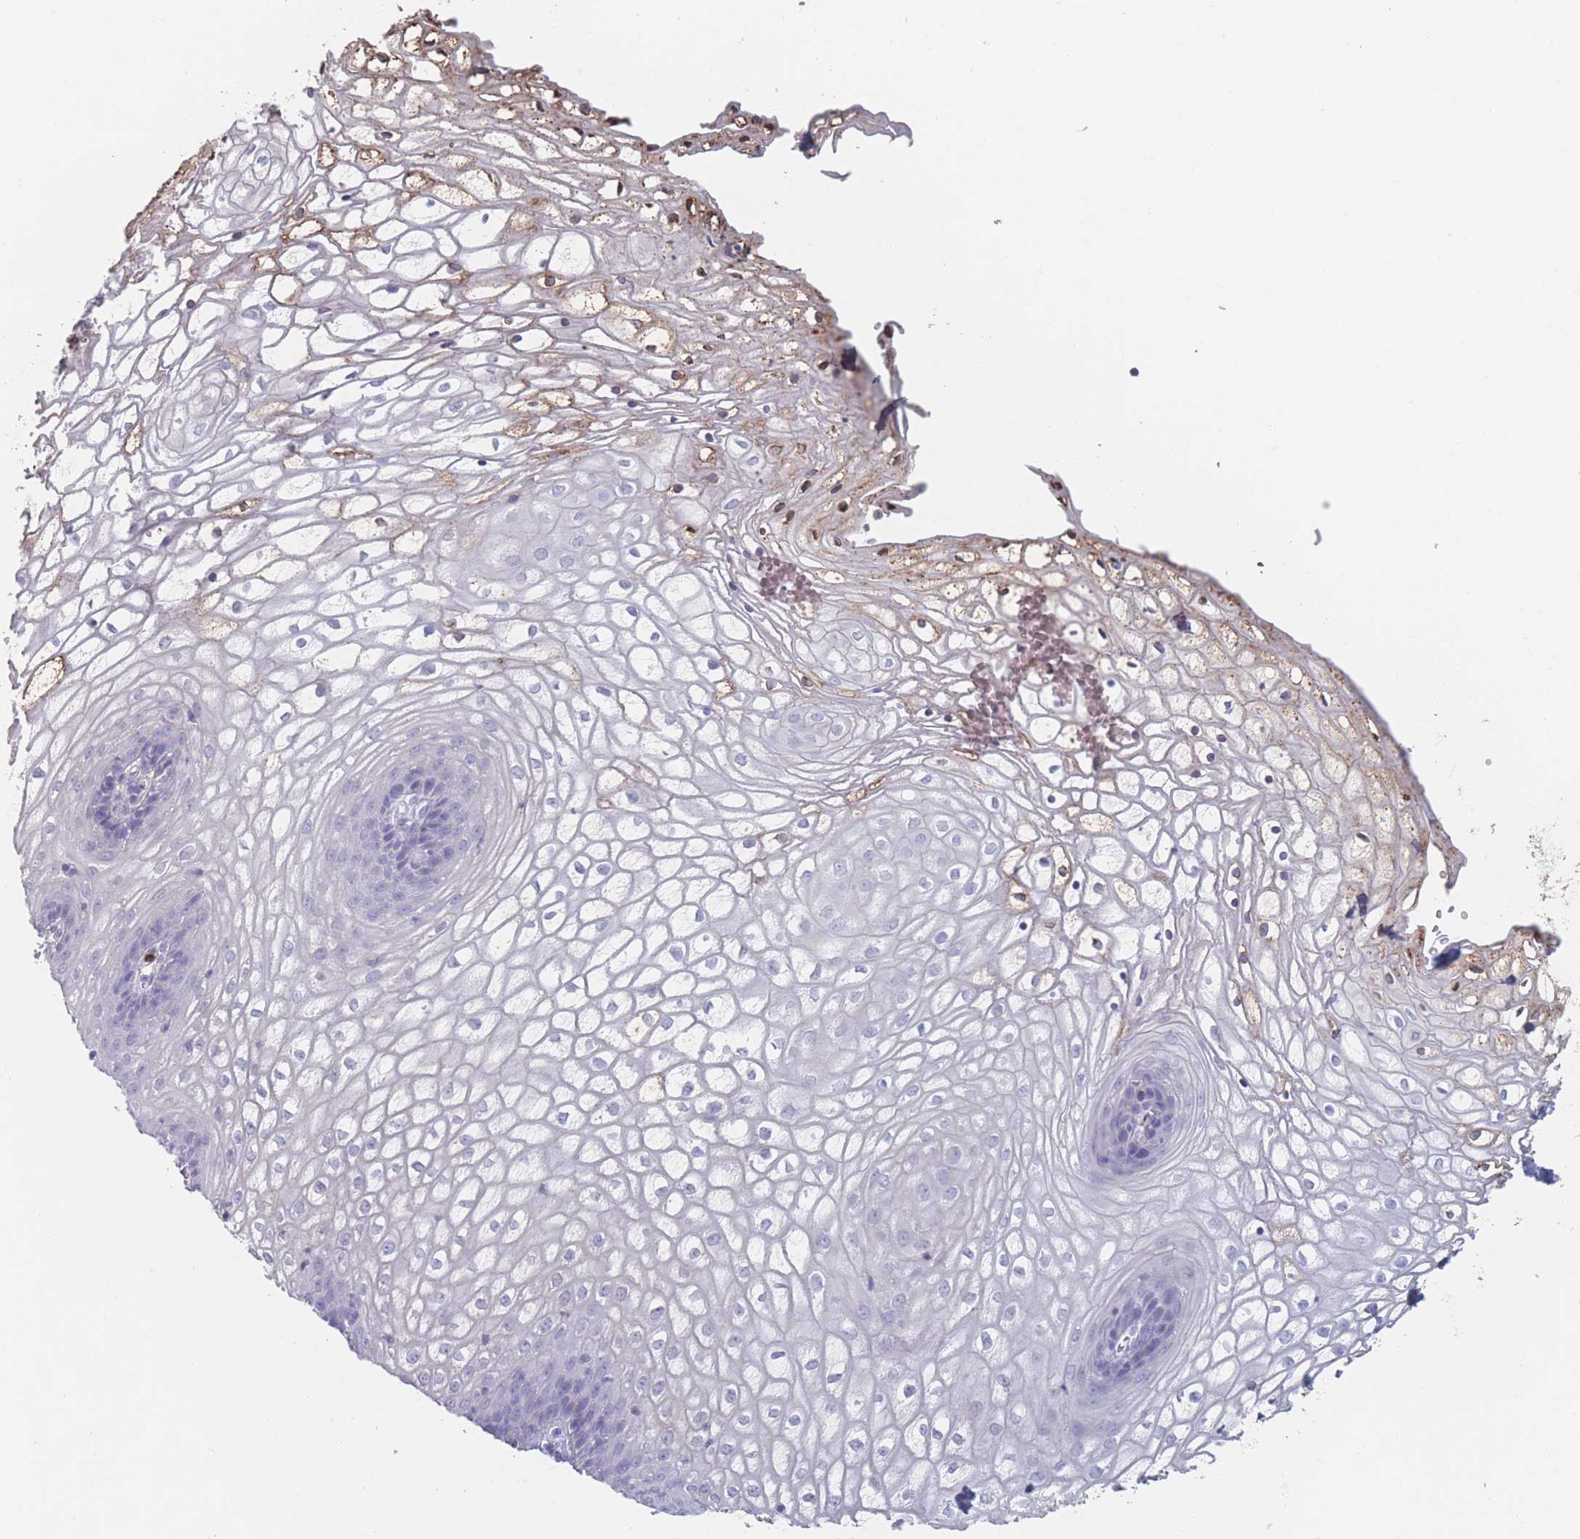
{"staining": {"intensity": "weak", "quantity": "<25%", "location": "cytoplasmic/membranous"}, "tissue": "vagina", "cell_type": "Squamous epithelial cells", "image_type": "normal", "snomed": [{"axis": "morphology", "description": "Normal tissue, NOS"}, {"axis": "topography", "description": "Vagina"}], "caption": "High power microscopy photomicrograph of an immunohistochemistry (IHC) micrograph of unremarkable vagina, revealing no significant staining in squamous epithelial cells.", "gene": "ATP1A3", "patient": {"sex": "female", "age": 34}}